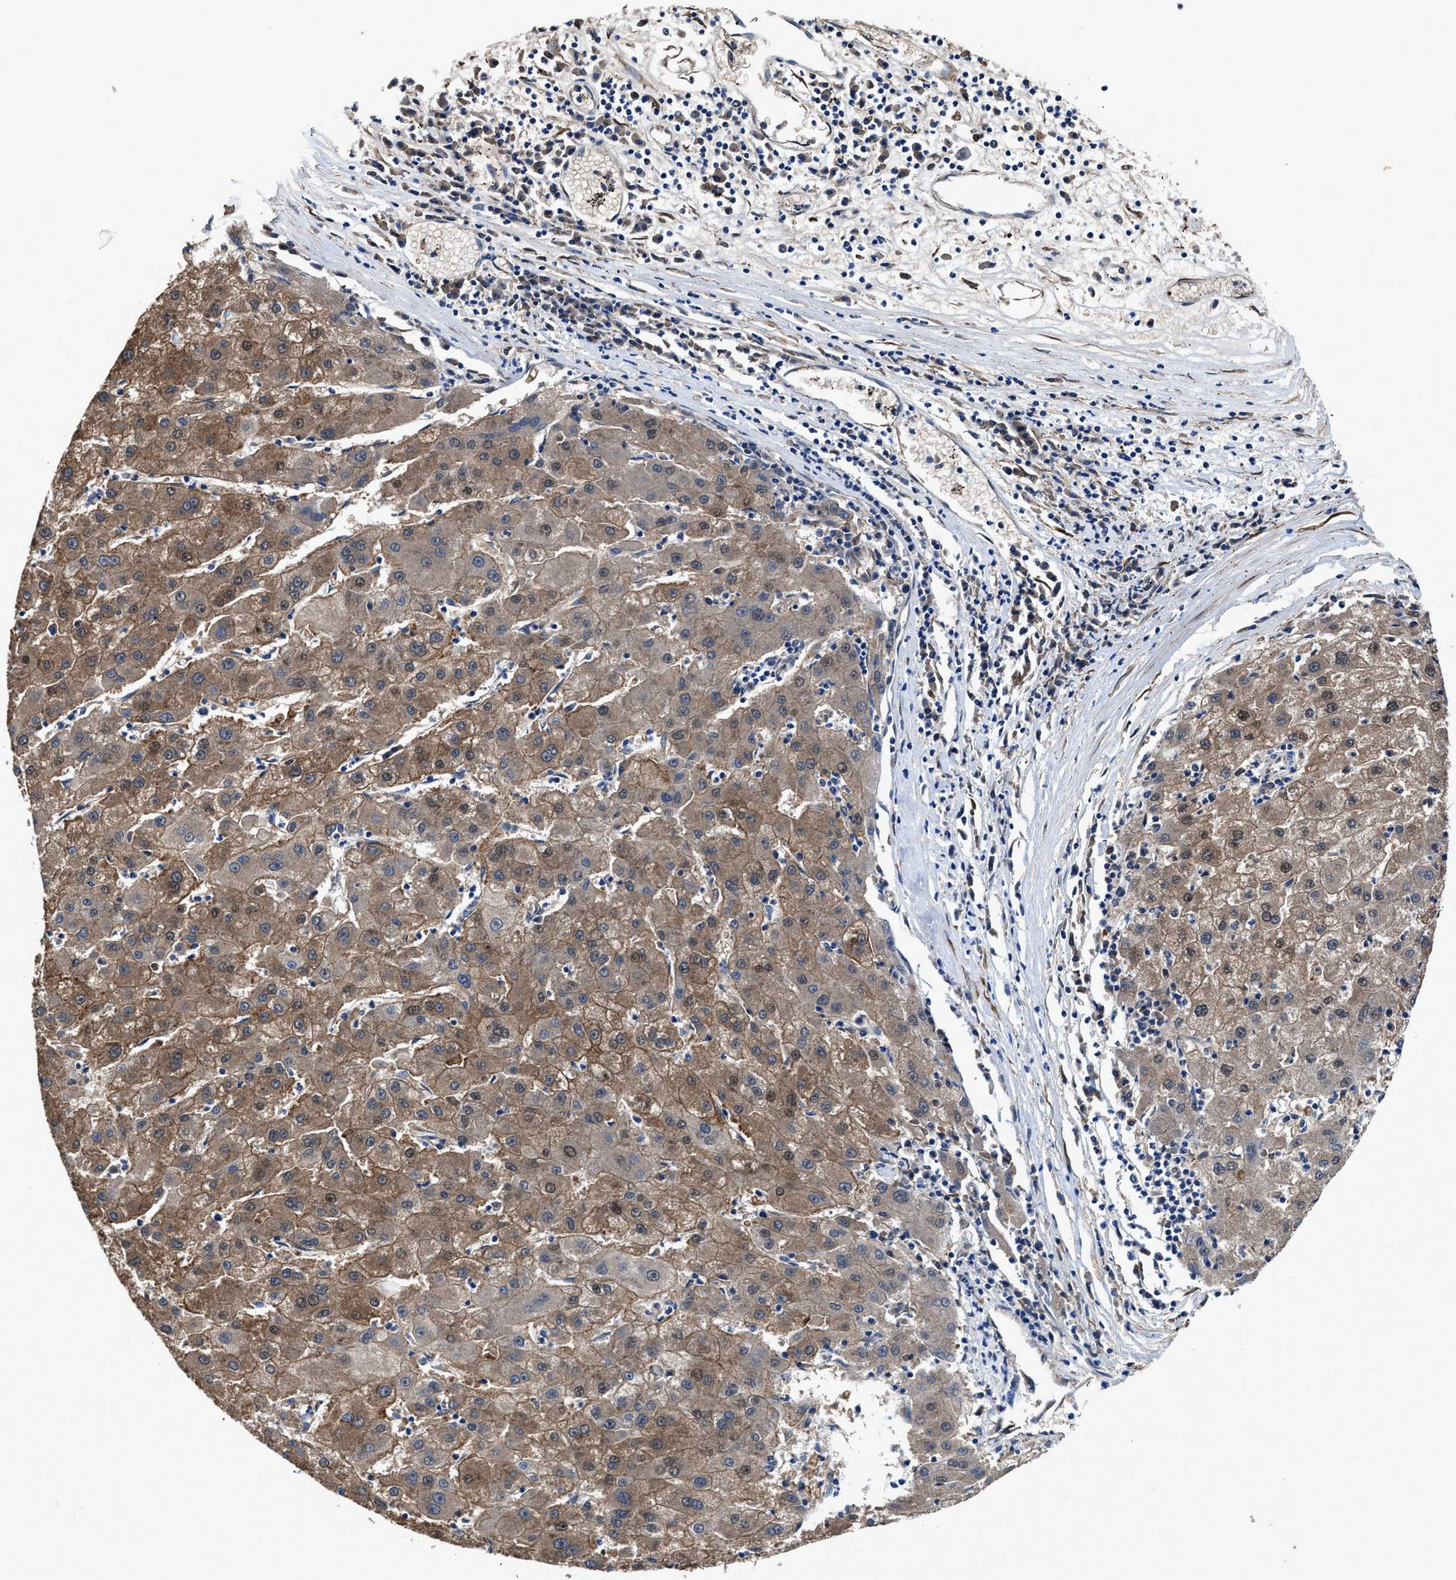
{"staining": {"intensity": "moderate", "quantity": ">75%", "location": "cytoplasmic/membranous"}, "tissue": "liver cancer", "cell_type": "Tumor cells", "image_type": "cancer", "snomed": [{"axis": "morphology", "description": "Carcinoma, Hepatocellular, NOS"}, {"axis": "topography", "description": "Liver"}], "caption": "Protein expression analysis of hepatocellular carcinoma (liver) shows moderate cytoplasmic/membranous staining in about >75% of tumor cells.", "gene": "IDNK", "patient": {"sex": "male", "age": 72}}